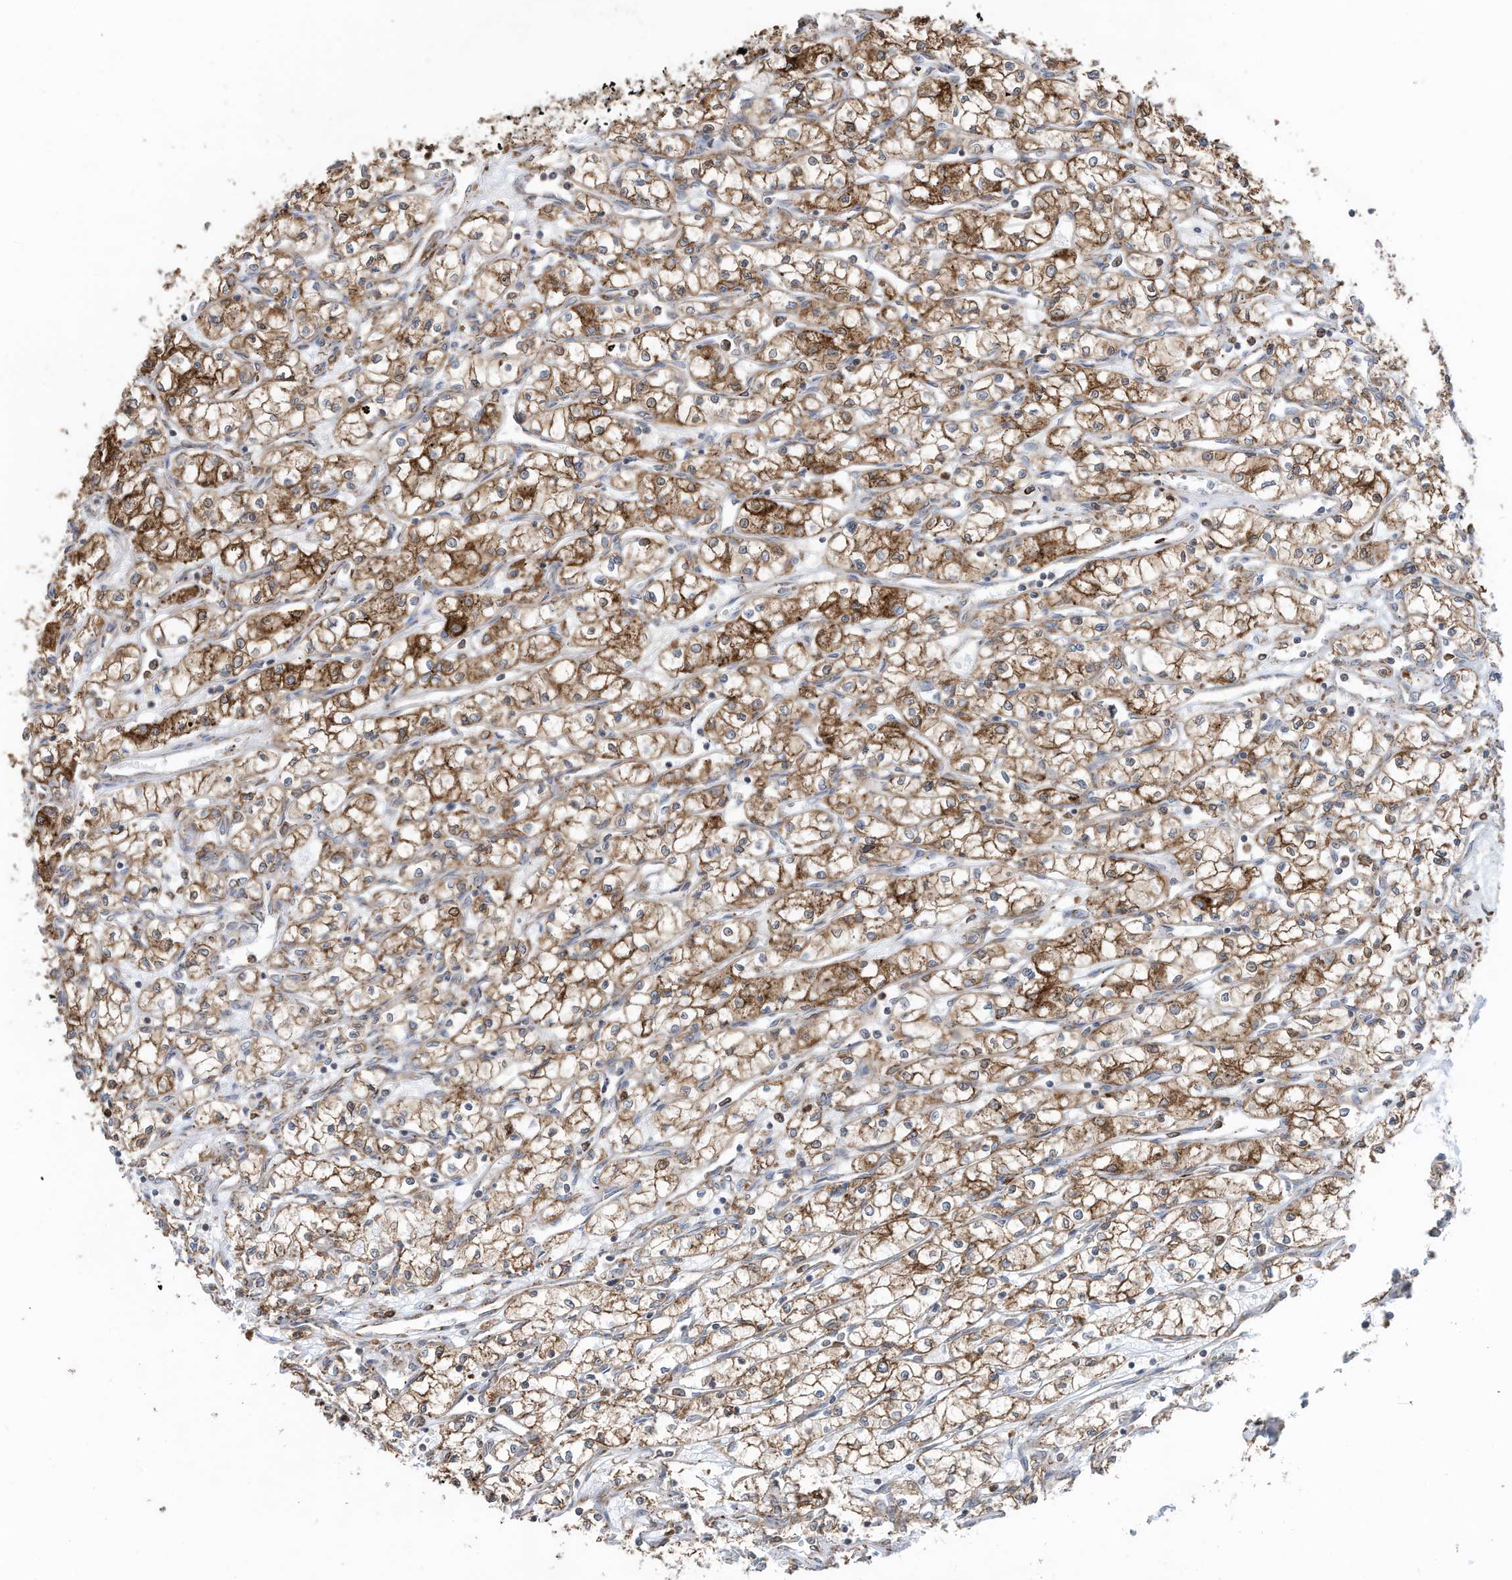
{"staining": {"intensity": "moderate", "quantity": ">75%", "location": "cytoplasmic/membranous"}, "tissue": "renal cancer", "cell_type": "Tumor cells", "image_type": "cancer", "snomed": [{"axis": "morphology", "description": "Adenocarcinoma, NOS"}, {"axis": "topography", "description": "Kidney"}], "caption": "Adenocarcinoma (renal) was stained to show a protein in brown. There is medium levels of moderate cytoplasmic/membranous positivity in approximately >75% of tumor cells. (DAB (3,3'-diaminobenzidine) = brown stain, brightfield microscopy at high magnification).", "gene": "ZNF354C", "patient": {"sex": "male", "age": 59}}